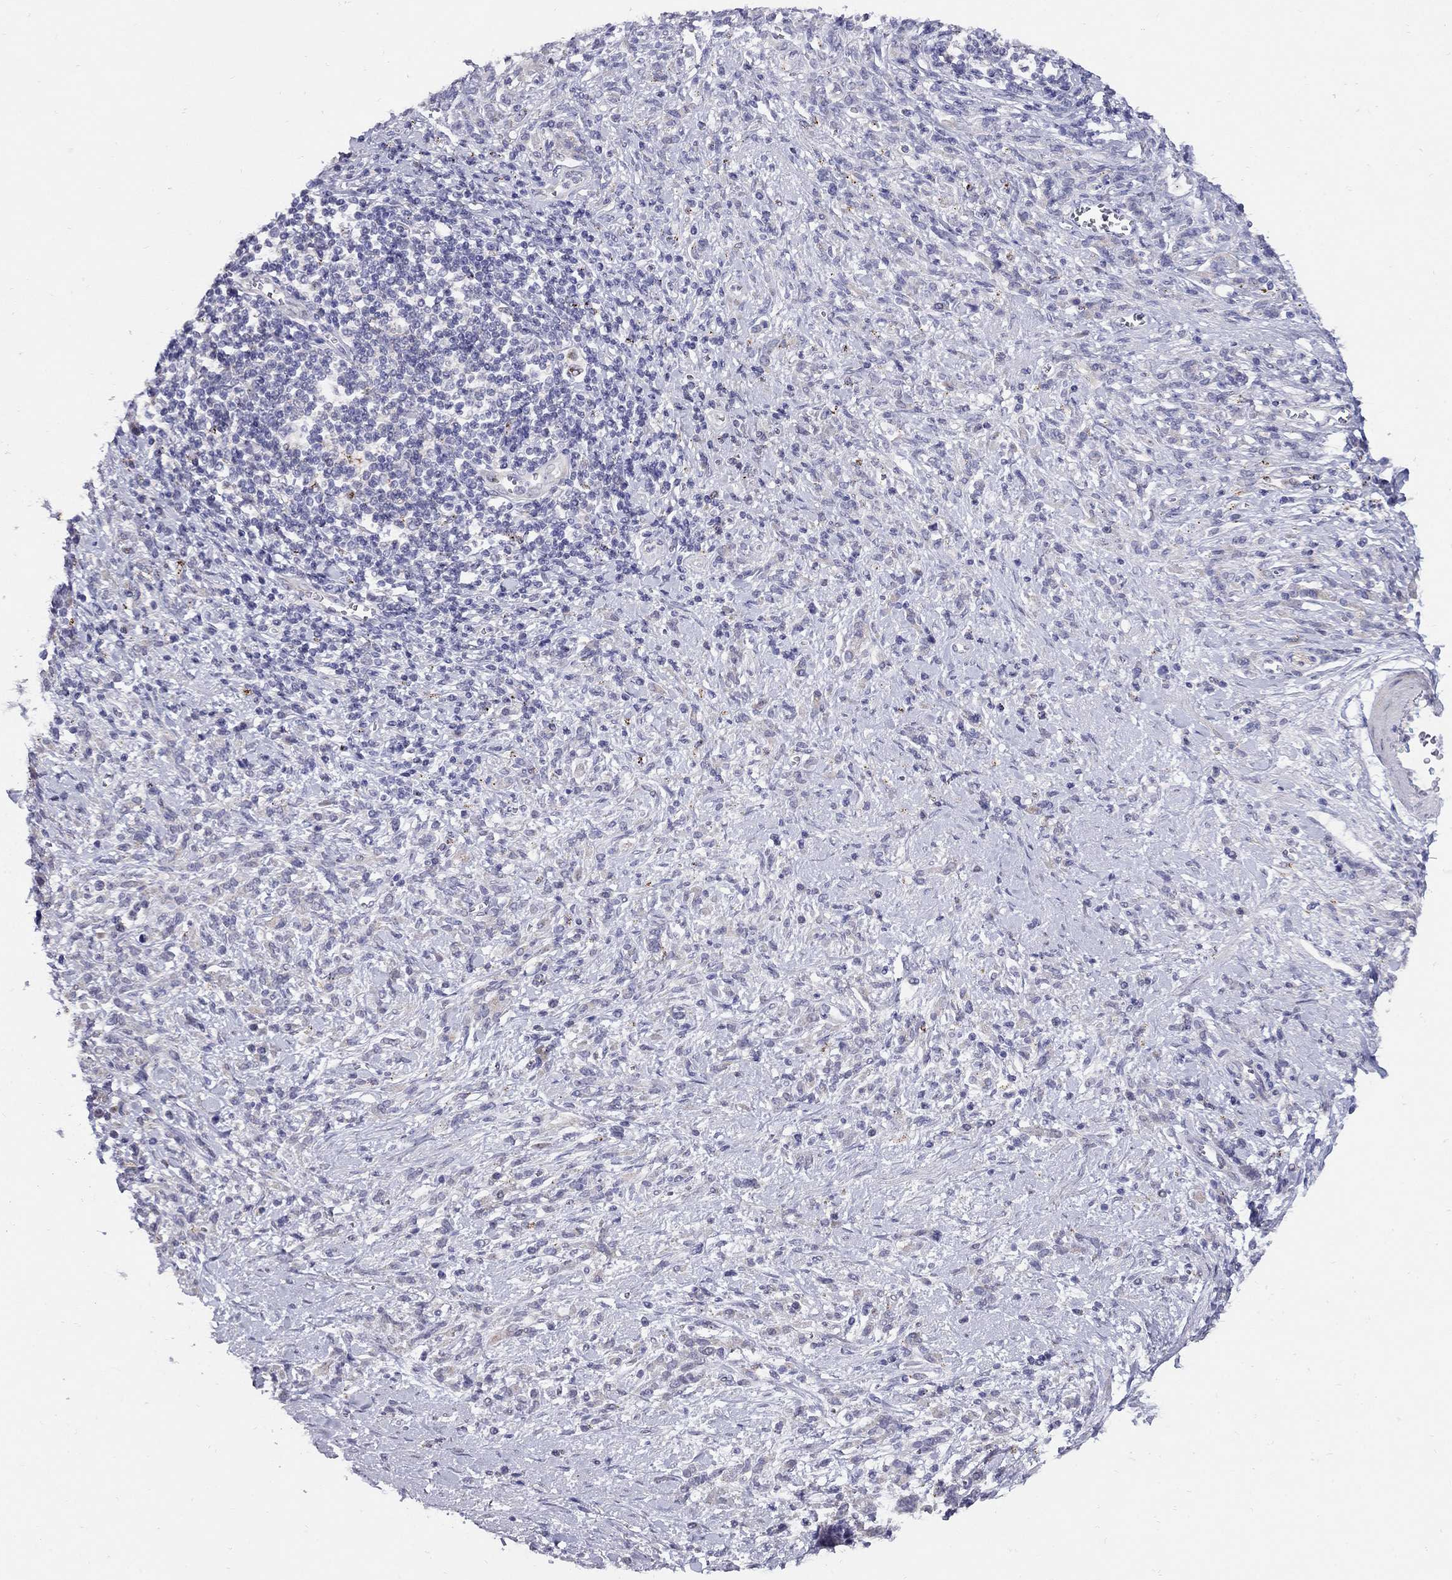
{"staining": {"intensity": "negative", "quantity": "none", "location": "none"}, "tissue": "stomach cancer", "cell_type": "Tumor cells", "image_type": "cancer", "snomed": [{"axis": "morphology", "description": "Adenocarcinoma, NOS"}, {"axis": "topography", "description": "Stomach"}], "caption": "Immunohistochemistry micrograph of neoplastic tissue: human stomach cancer stained with DAB exhibits no significant protein positivity in tumor cells.", "gene": "MAGEB4", "patient": {"sex": "female", "age": 57}}